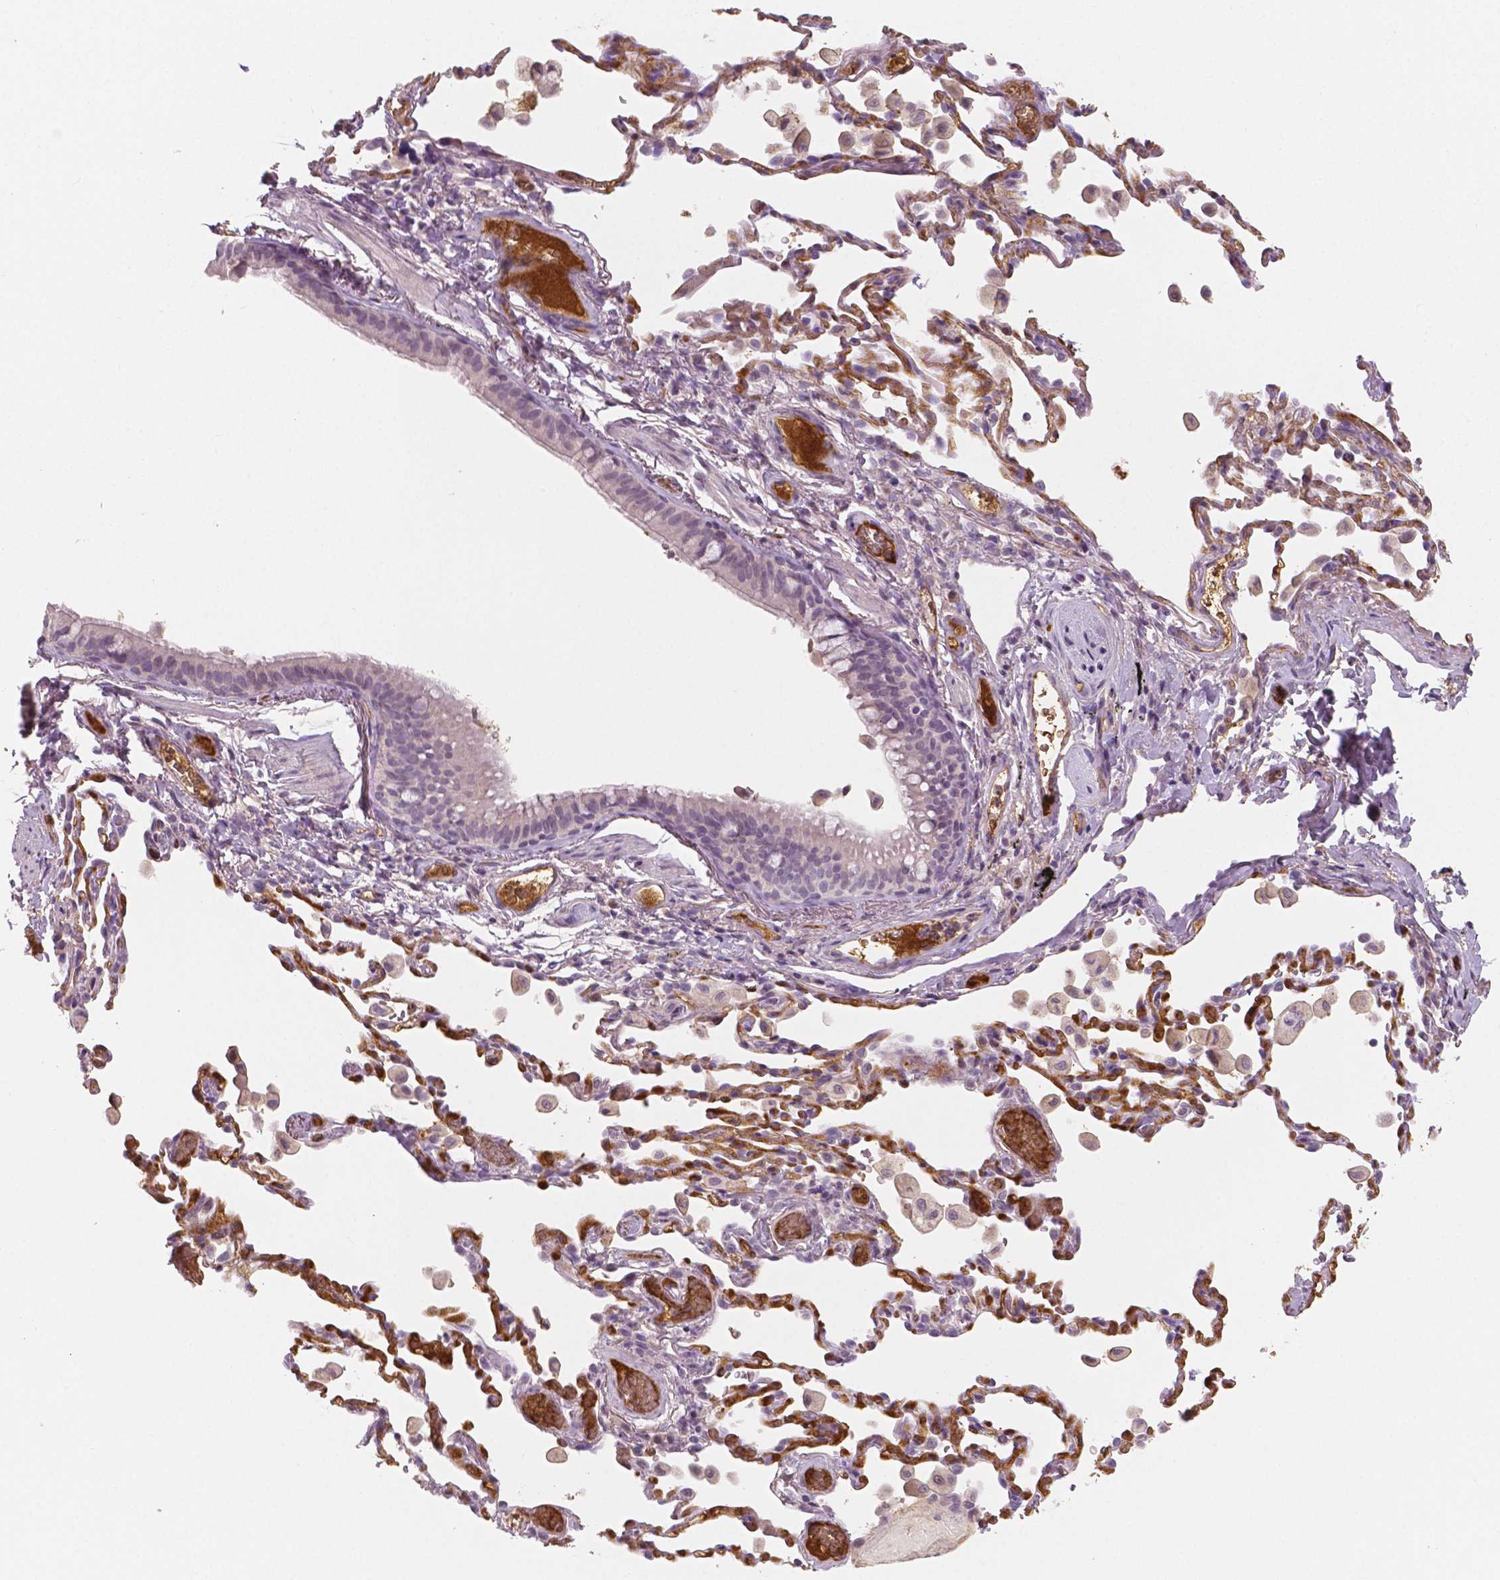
{"staining": {"intensity": "negative", "quantity": "none", "location": "none"}, "tissue": "bronchus", "cell_type": "Respiratory epithelial cells", "image_type": "normal", "snomed": [{"axis": "morphology", "description": "Normal tissue, NOS"}, {"axis": "topography", "description": "Bronchus"}, {"axis": "topography", "description": "Lung"}], "caption": "Immunohistochemistry (IHC) image of benign bronchus: human bronchus stained with DAB displays no significant protein expression in respiratory epithelial cells.", "gene": "APOA4", "patient": {"sex": "male", "age": 54}}